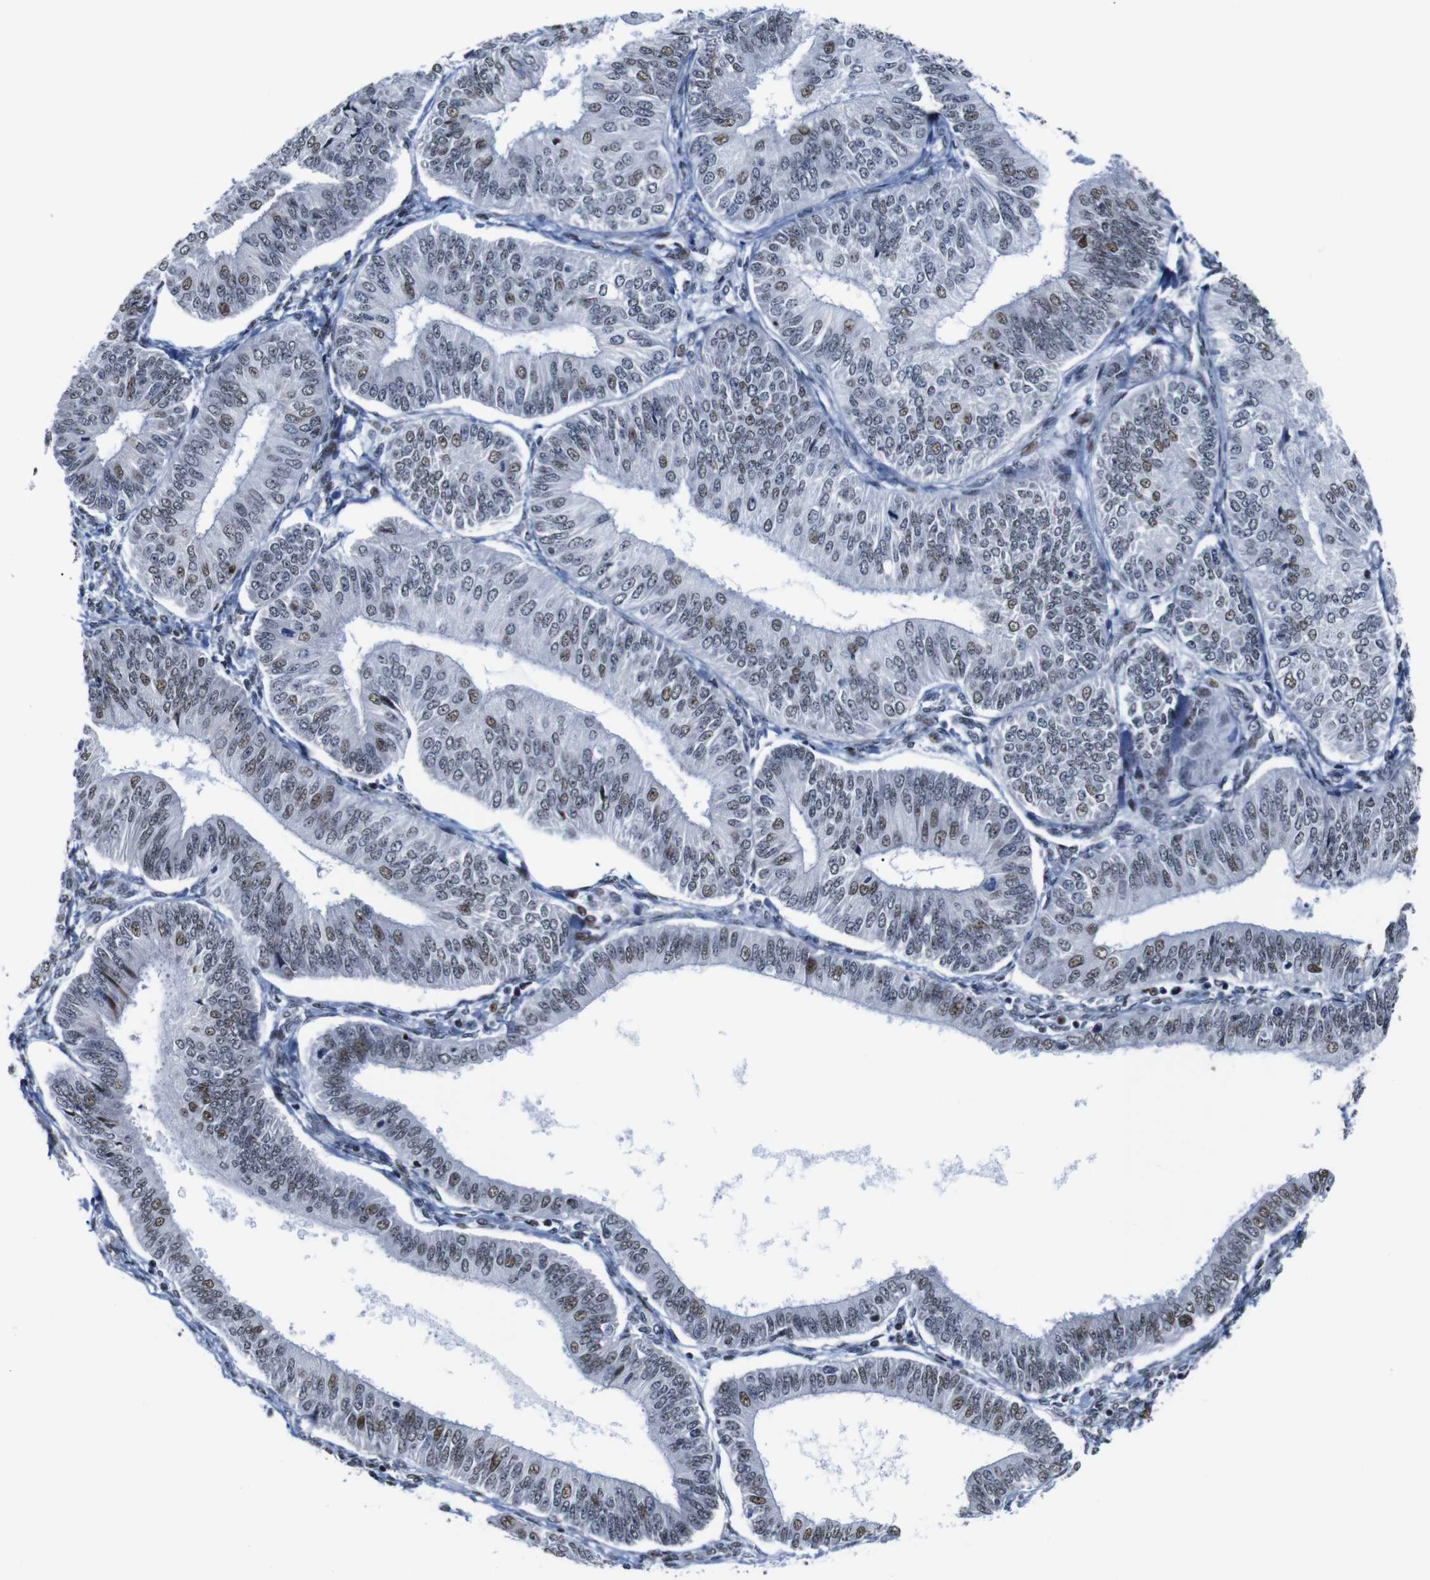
{"staining": {"intensity": "weak", "quantity": "25%-75%", "location": "nuclear"}, "tissue": "endometrial cancer", "cell_type": "Tumor cells", "image_type": "cancer", "snomed": [{"axis": "morphology", "description": "Adenocarcinoma, NOS"}, {"axis": "topography", "description": "Endometrium"}], "caption": "Endometrial adenocarcinoma stained with a protein marker demonstrates weak staining in tumor cells.", "gene": "GATA6", "patient": {"sex": "female", "age": 58}}